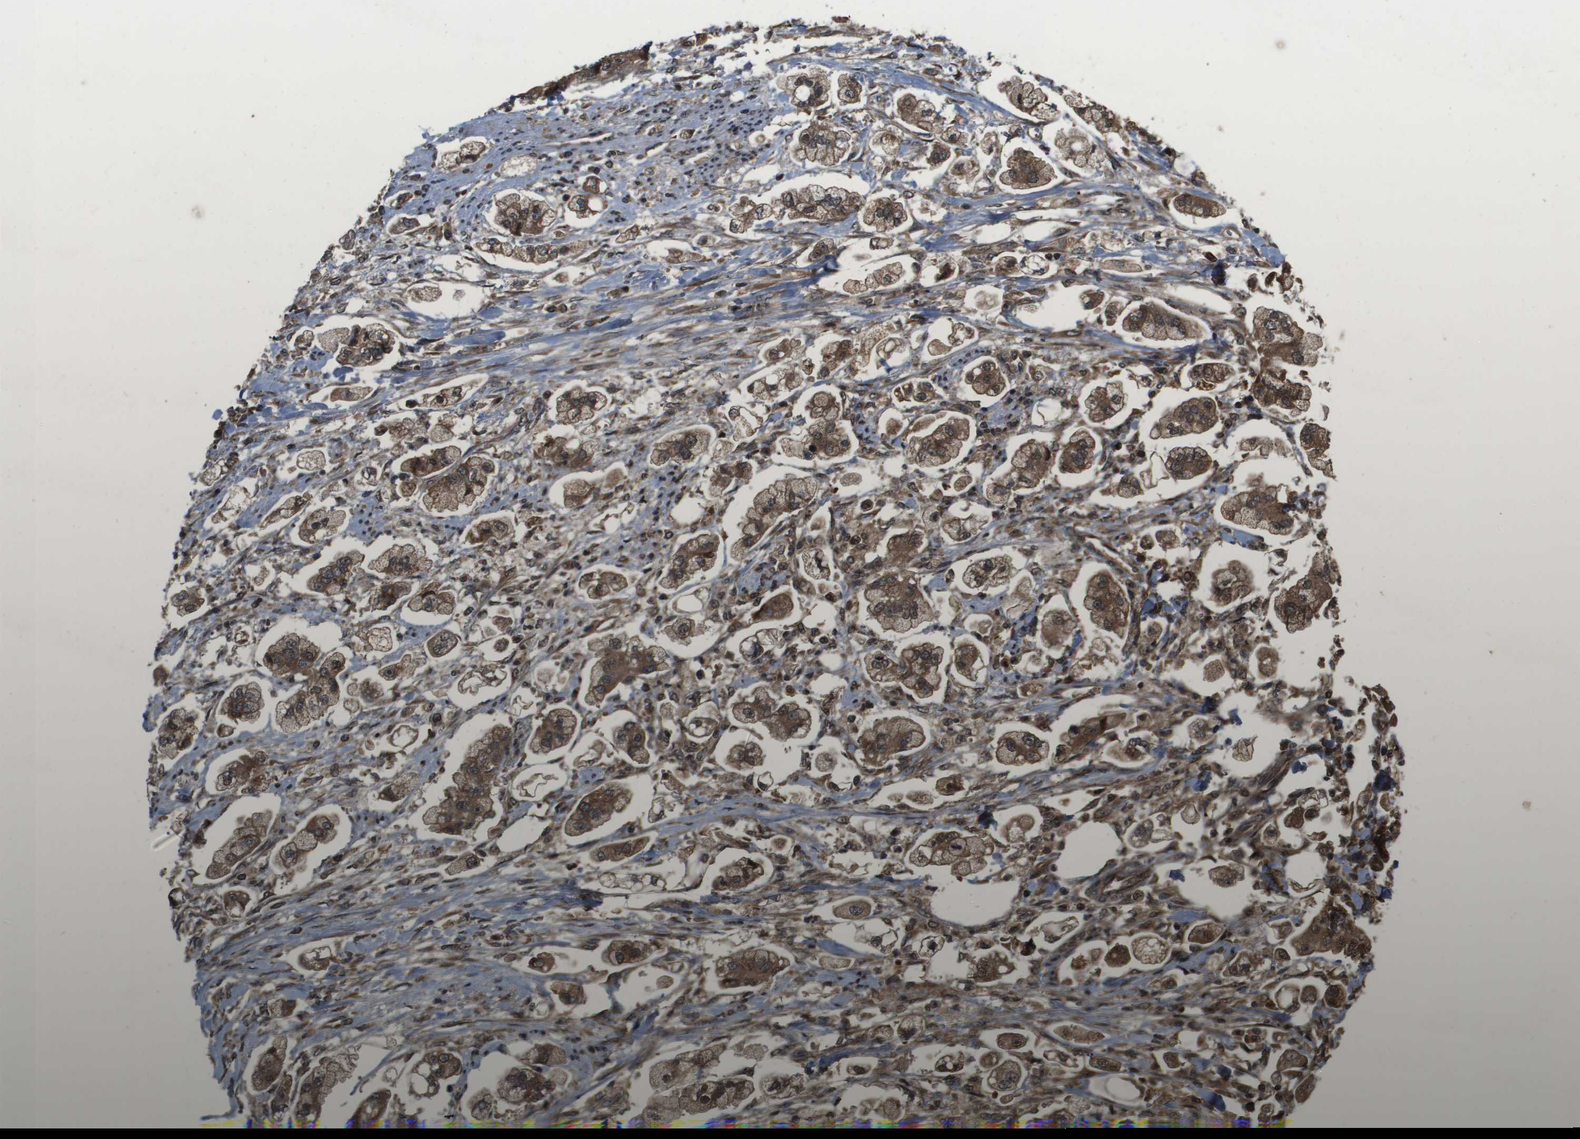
{"staining": {"intensity": "moderate", "quantity": ">75%", "location": "cytoplasmic/membranous"}, "tissue": "stomach cancer", "cell_type": "Tumor cells", "image_type": "cancer", "snomed": [{"axis": "morphology", "description": "Adenocarcinoma, NOS"}, {"axis": "topography", "description": "Stomach"}], "caption": "Human stomach cancer stained with a brown dye exhibits moderate cytoplasmic/membranous positive positivity in about >75% of tumor cells.", "gene": "SPTLC1", "patient": {"sex": "male", "age": 62}}